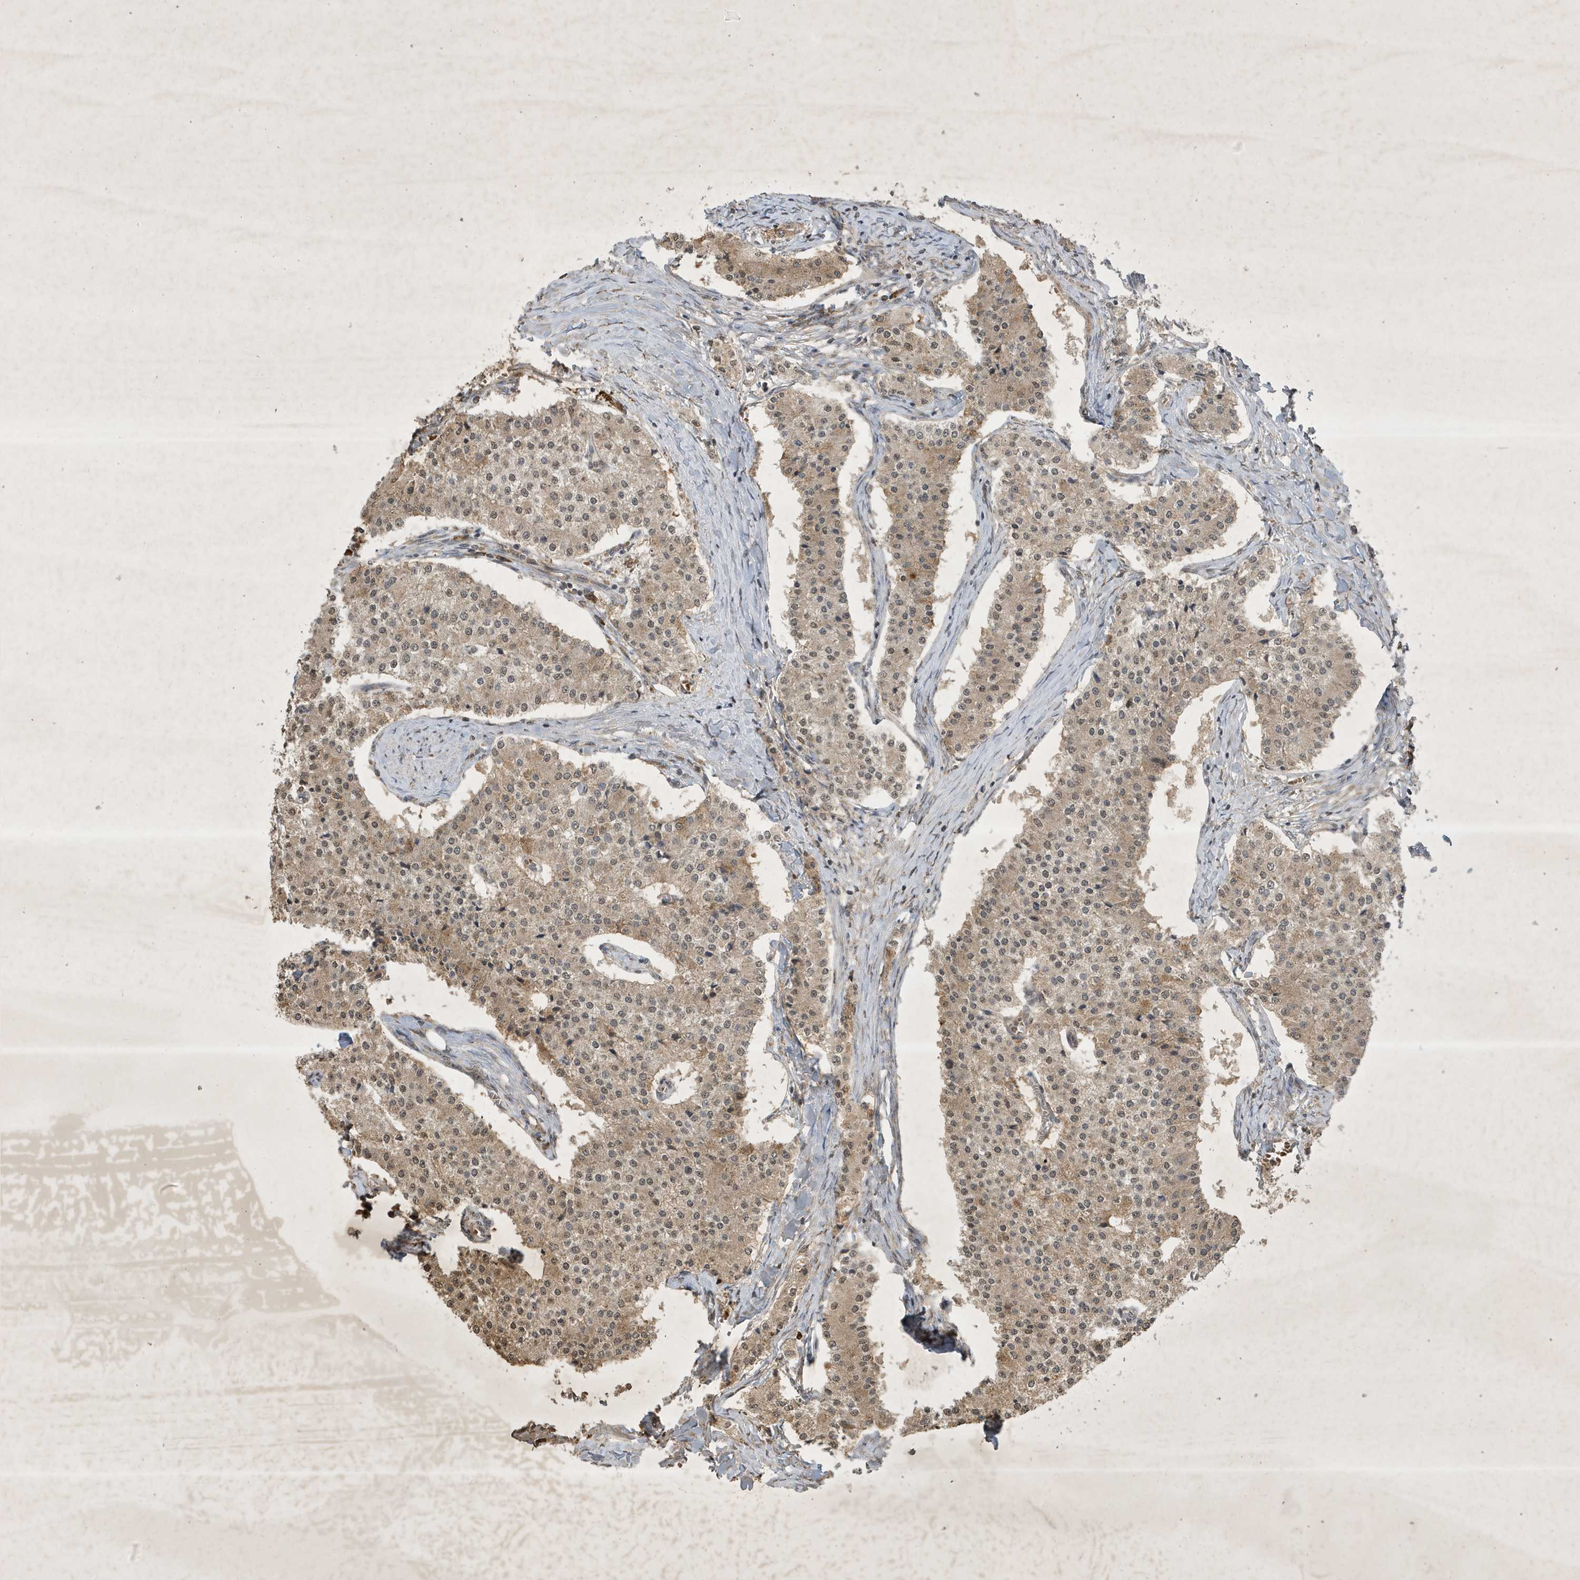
{"staining": {"intensity": "moderate", "quantity": ">75%", "location": "cytoplasmic/membranous,nuclear"}, "tissue": "carcinoid", "cell_type": "Tumor cells", "image_type": "cancer", "snomed": [{"axis": "morphology", "description": "Carcinoid, malignant, NOS"}, {"axis": "topography", "description": "Colon"}], "caption": "Immunohistochemical staining of human carcinoid displays moderate cytoplasmic/membranous and nuclear protein staining in approximately >75% of tumor cells. Nuclei are stained in blue.", "gene": "STX10", "patient": {"sex": "female", "age": 52}}